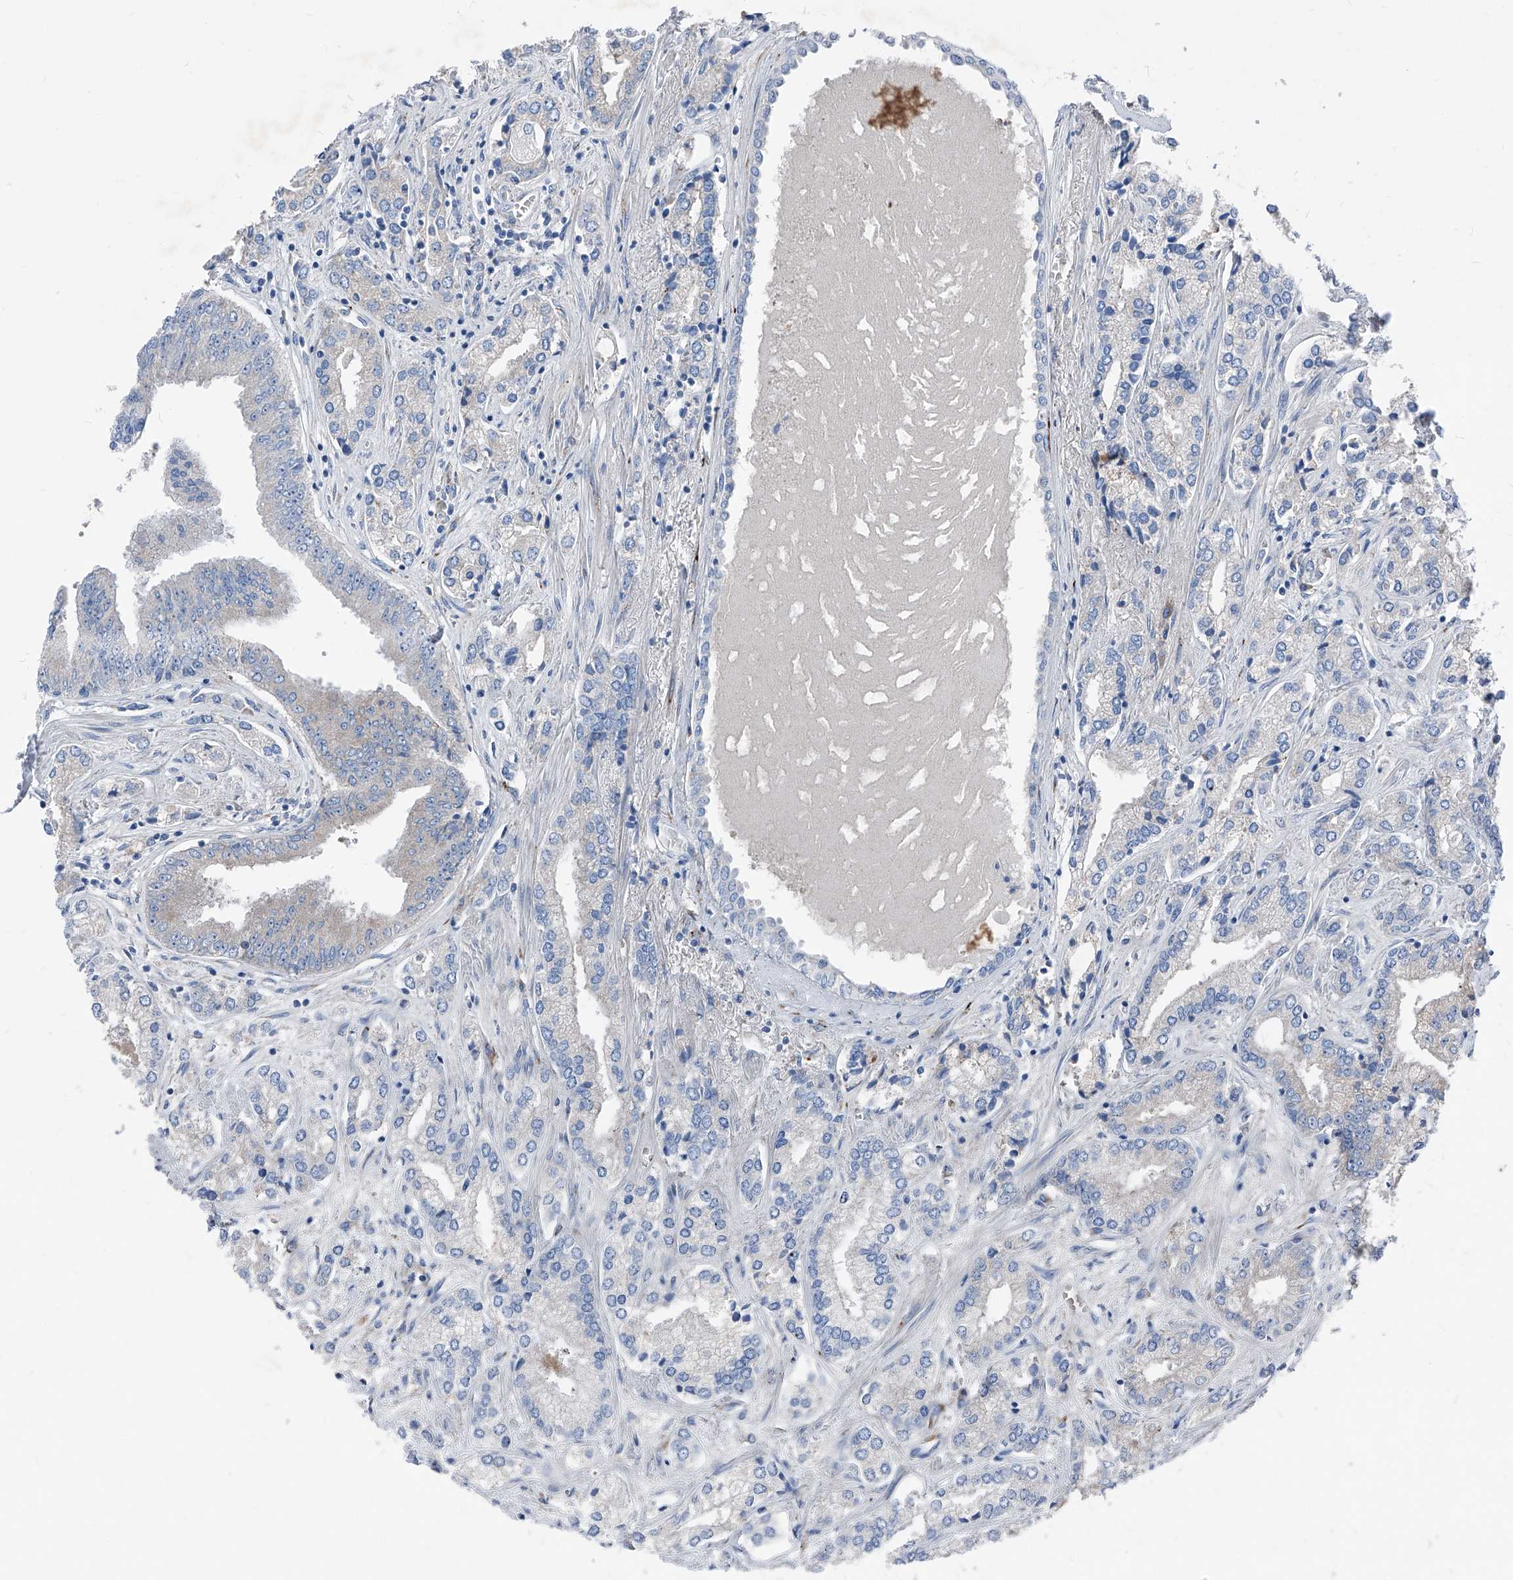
{"staining": {"intensity": "negative", "quantity": "none", "location": "none"}, "tissue": "prostate cancer", "cell_type": "Tumor cells", "image_type": "cancer", "snomed": [{"axis": "morphology", "description": "Adenocarcinoma, High grade"}, {"axis": "topography", "description": "Prostate"}], "caption": "IHC micrograph of neoplastic tissue: human adenocarcinoma (high-grade) (prostate) stained with DAB (3,3'-diaminobenzidine) demonstrates no significant protein staining in tumor cells.", "gene": "IFI27", "patient": {"sex": "male", "age": 66}}